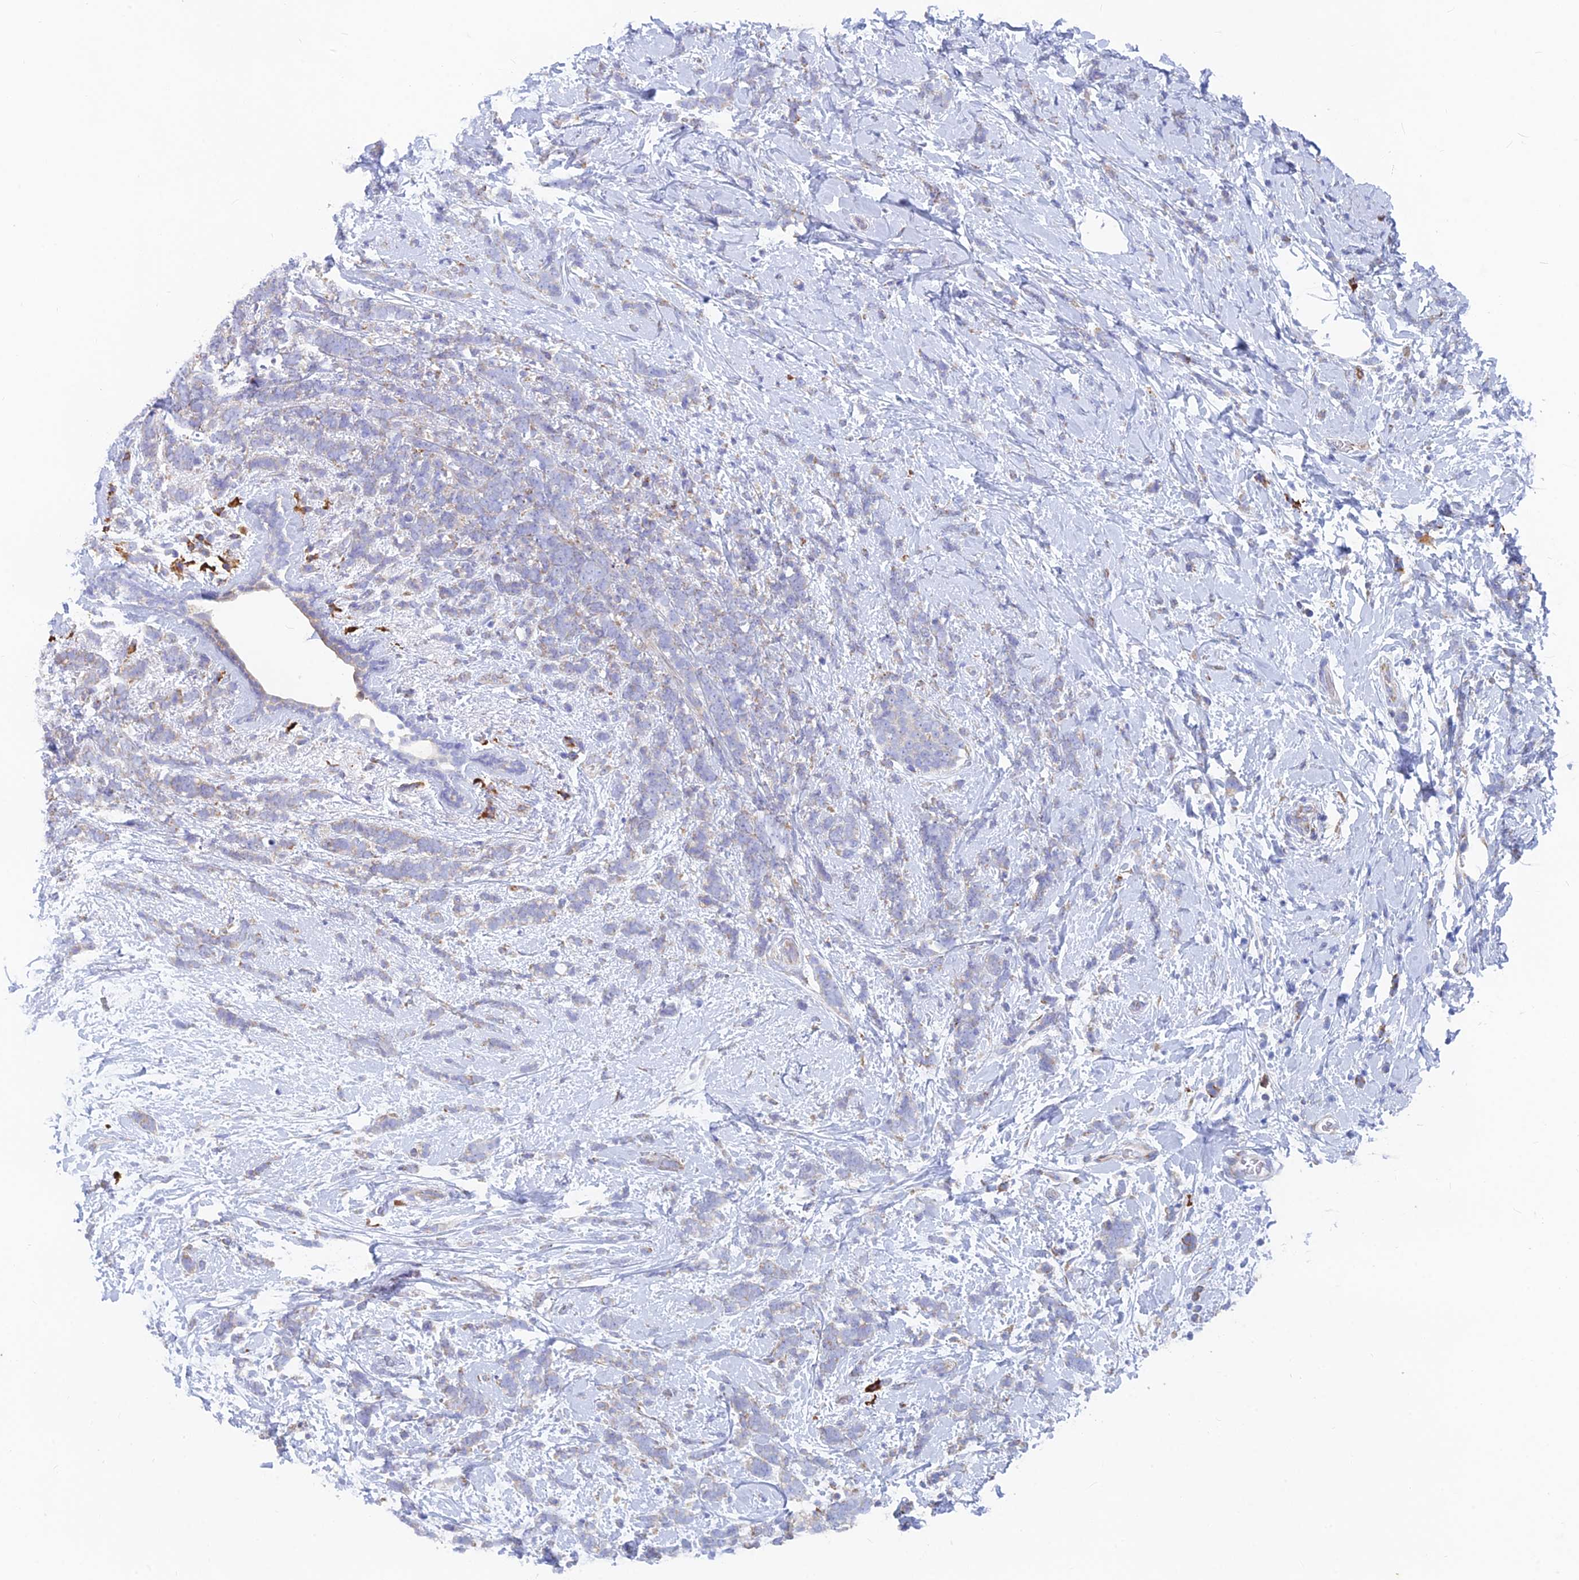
{"staining": {"intensity": "negative", "quantity": "none", "location": "none"}, "tissue": "breast cancer", "cell_type": "Tumor cells", "image_type": "cancer", "snomed": [{"axis": "morphology", "description": "Lobular carcinoma"}, {"axis": "topography", "description": "Breast"}], "caption": "This is an immunohistochemistry (IHC) micrograph of breast cancer. There is no staining in tumor cells.", "gene": "WDR35", "patient": {"sex": "female", "age": 58}}